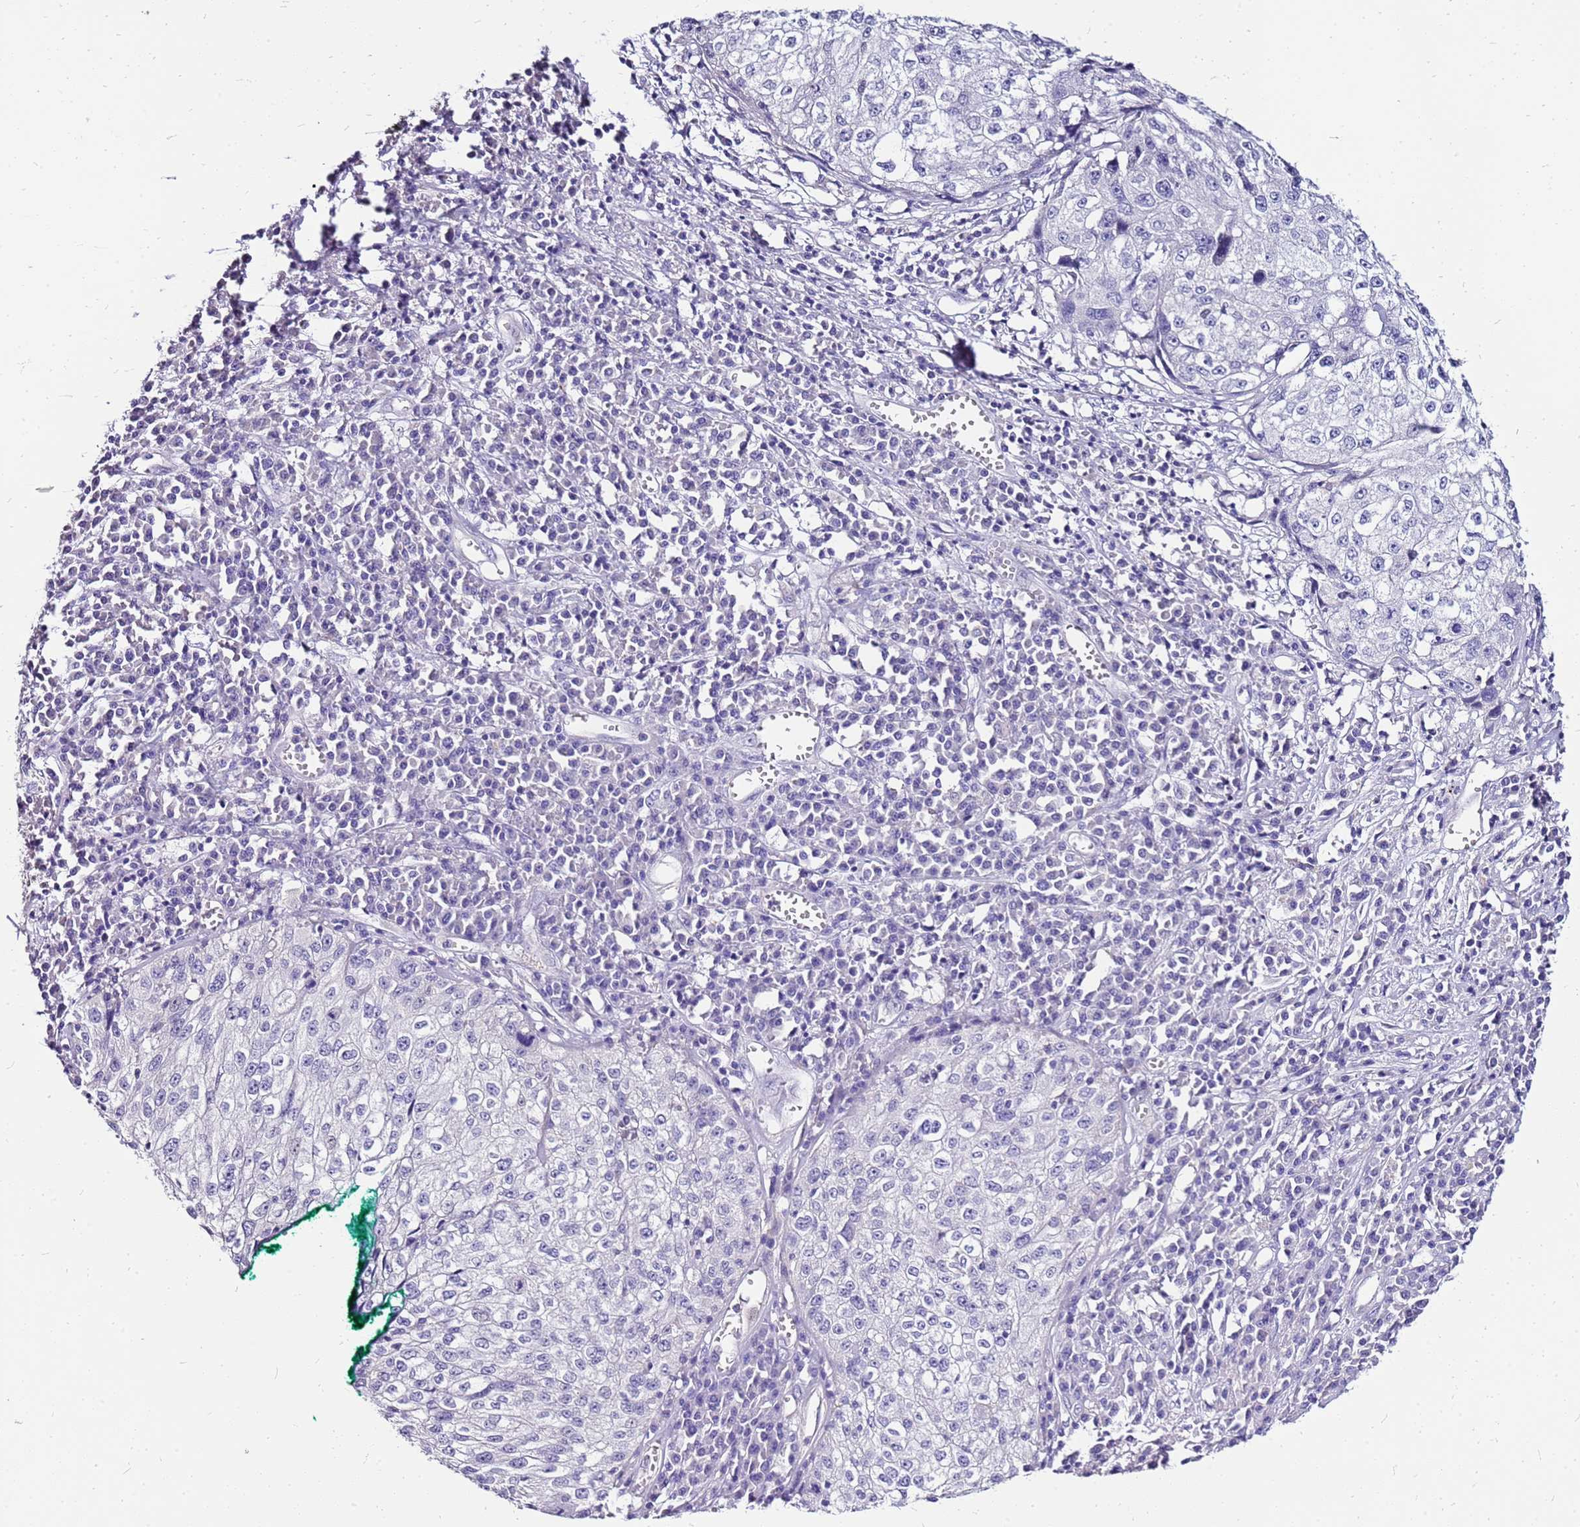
{"staining": {"intensity": "negative", "quantity": "none", "location": "none"}, "tissue": "cervical cancer", "cell_type": "Tumor cells", "image_type": "cancer", "snomed": [{"axis": "morphology", "description": "Squamous cell carcinoma, NOS"}, {"axis": "topography", "description": "Cervix"}], "caption": "Protein analysis of cervical cancer (squamous cell carcinoma) shows no significant positivity in tumor cells.", "gene": "DCDC2B", "patient": {"sex": "female", "age": 57}}